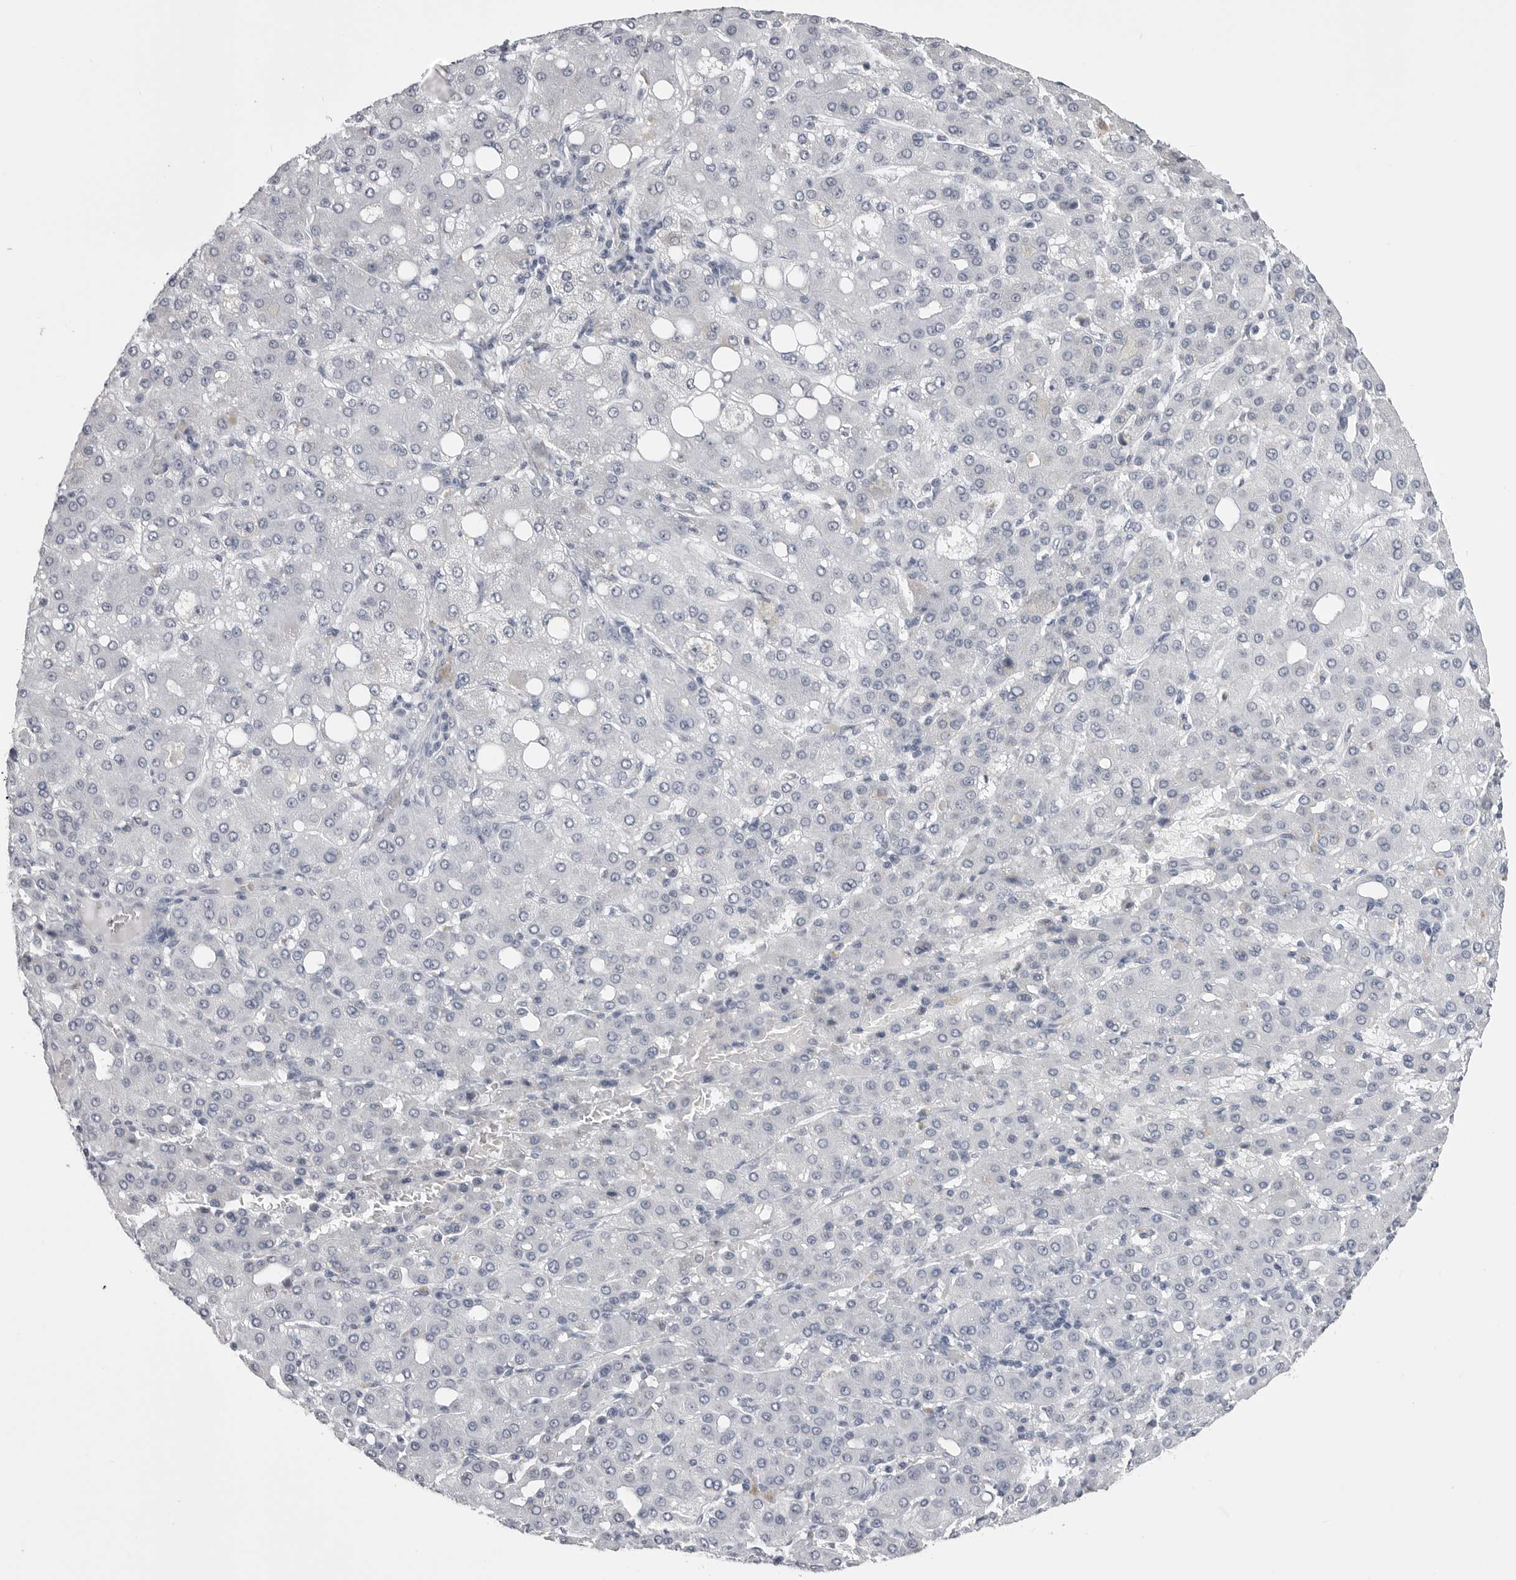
{"staining": {"intensity": "moderate", "quantity": "<25%", "location": "cytoplasmic/membranous"}, "tissue": "liver cancer", "cell_type": "Tumor cells", "image_type": "cancer", "snomed": [{"axis": "morphology", "description": "Carcinoma, Hepatocellular, NOS"}, {"axis": "topography", "description": "Liver"}], "caption": "Immunohistochemical staining of liver hepatocellular carcinoma demonstrates moderate cytoplasmic/membranous protein staining in about <25% of tumor cells.", "gene": "TUFM", "patient": {"sex": "male", "age": 65}}